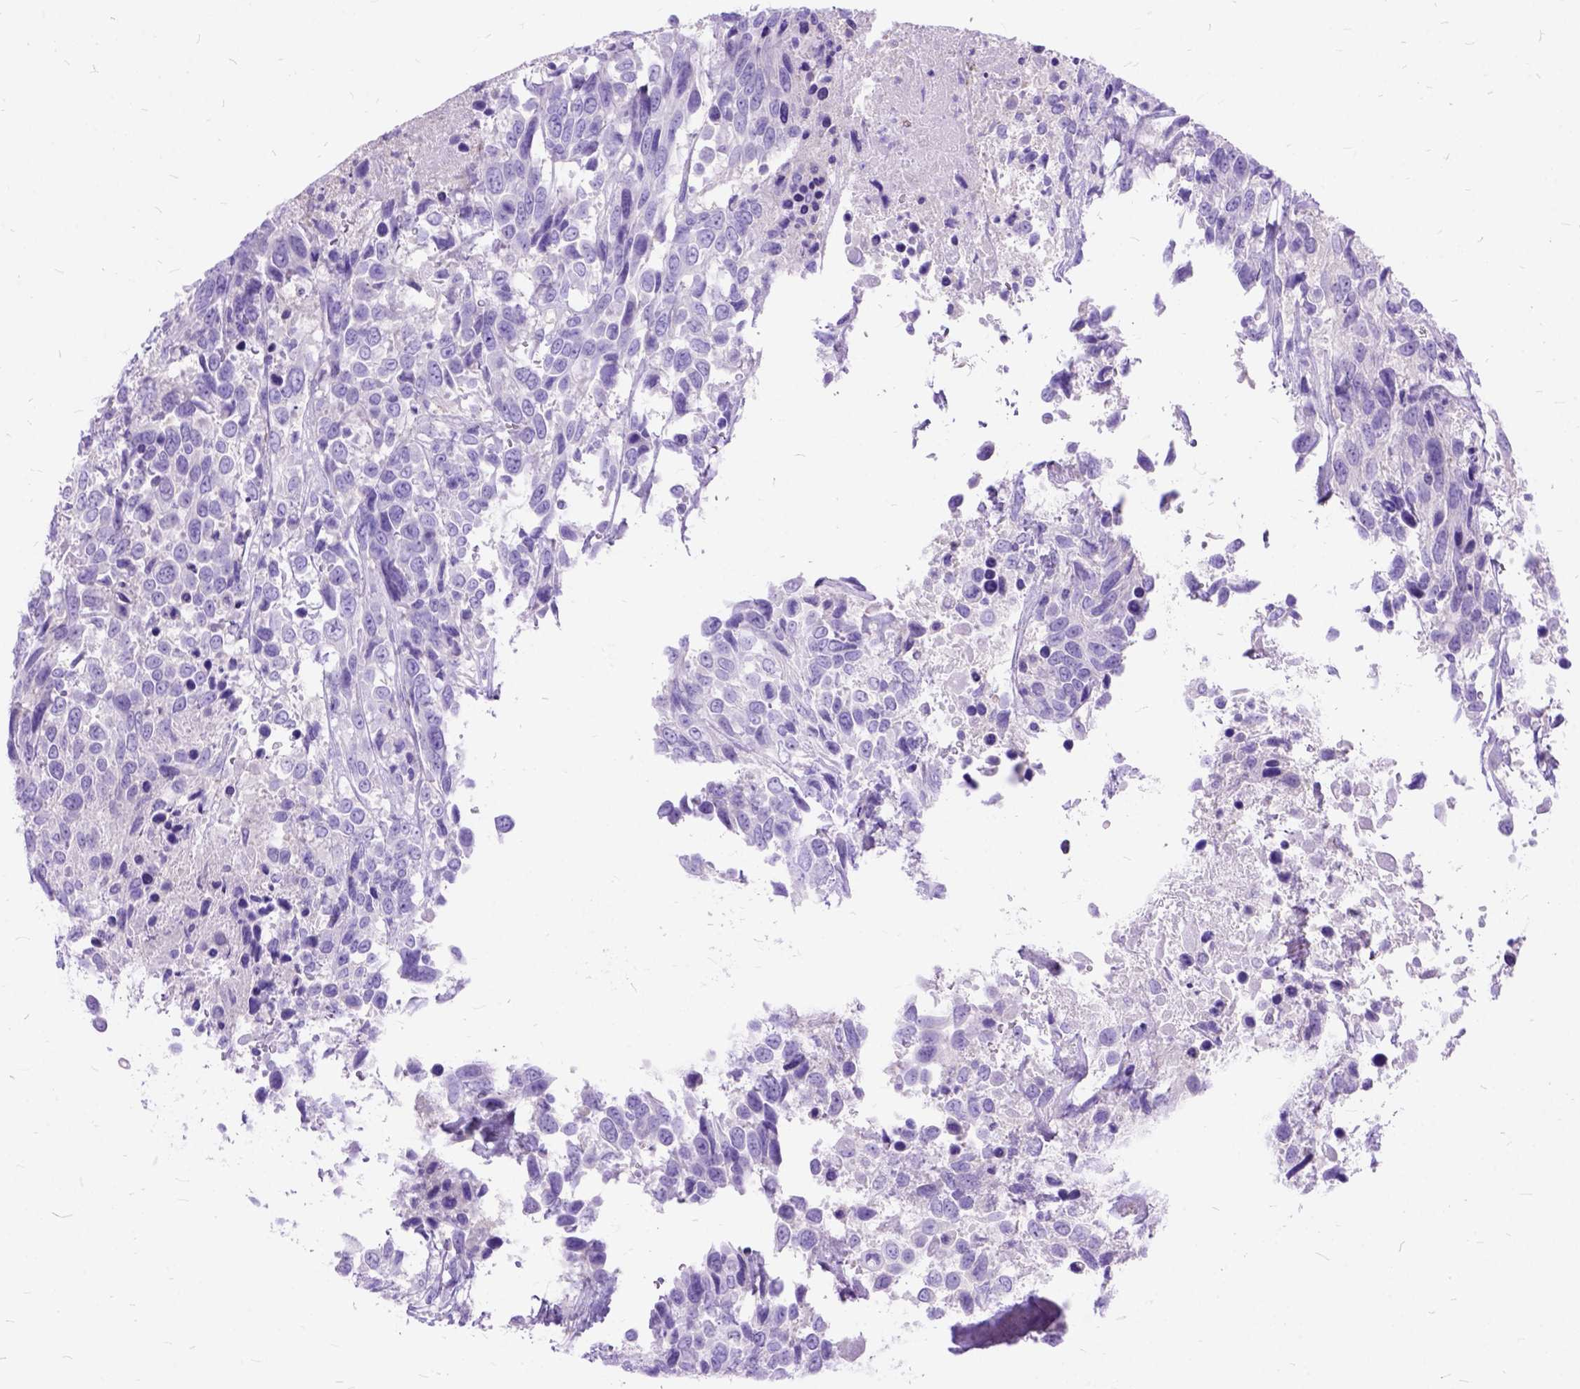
{"staining": {"intensity": "negative", "quantity": "none", "location": "none"}, "tissue": "urothelial cancer", "cell_type": "Tumor cells", "image_type": "cancer", "snomed": [{"axis": "morphology", "description": "Urothelial carcinoma, High grade"}, {"axis": "topography", "description": "Urinary bladder"}], "caption": "Histopathology image shows no significant protein expression in tumor cells of urothelial carcinoma (high-grade). (IHC, brightfield microscopy, high magnification).", "gene": "ARL9", "patient": {"sex": "female", "age": 70}}